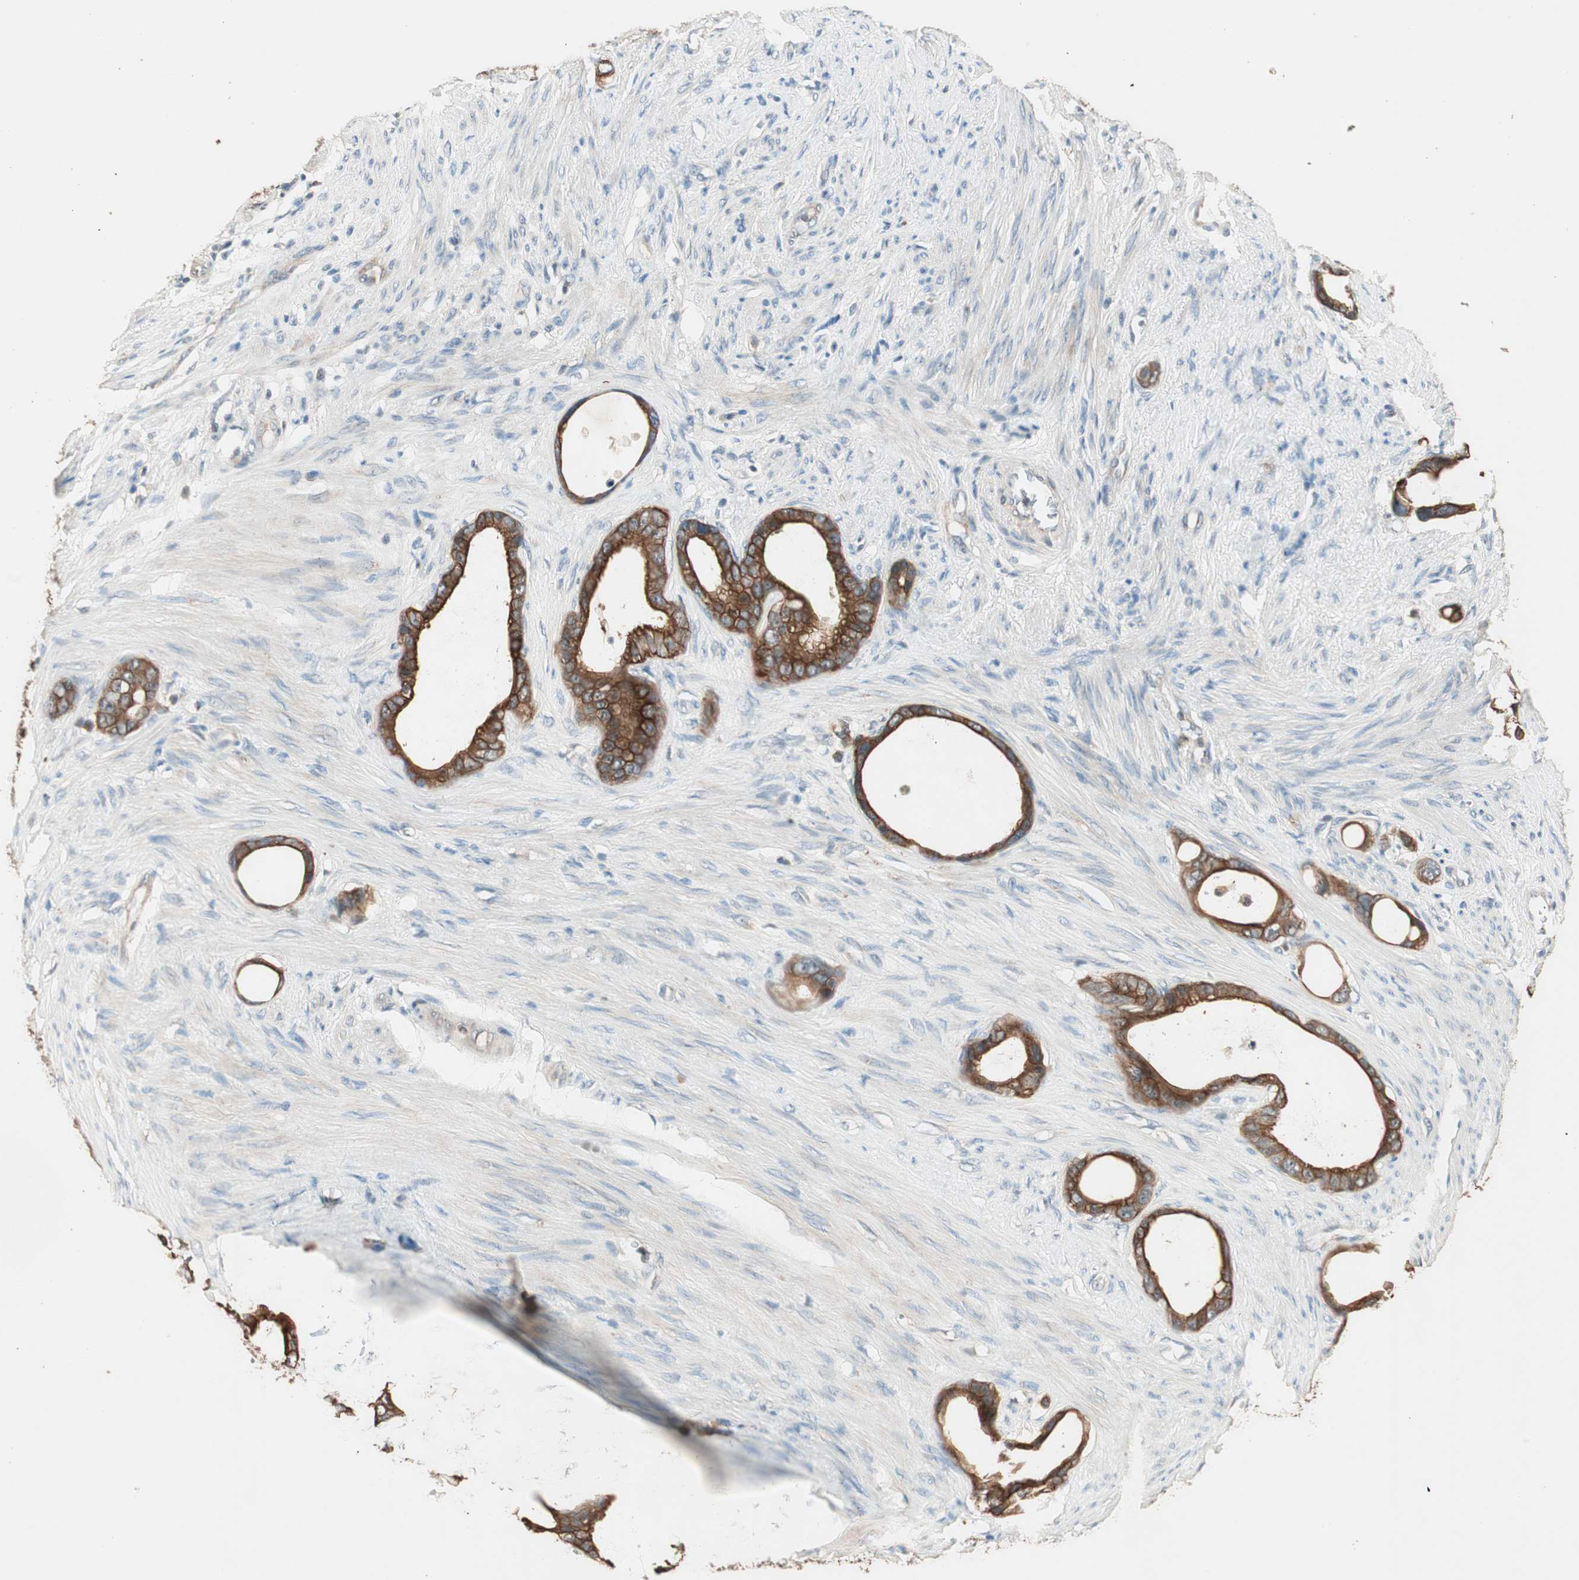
{"staining": {"intensity": "strong", "quantity": ">75%", "location": "cytoplasmic/membranous"}, "tissue": "stomach cancer", "cell_type": "Tumor cells", "image_type": "cancer", "snomed": [{"axis": "morphology", "description": "Adenocarcinoma, NOS"}, {"axis": "topography", "description": "Stomach"}], "caption": "High-power microscopy captured an immunohistochemistry micrograph of stomach adenocarcinoma, revealing strong cytoplasmic/membranous positivity in approximately >75% of tumor cells.", "gene": "TRIM21", "patient": {"sex": "female", "age": 75}}